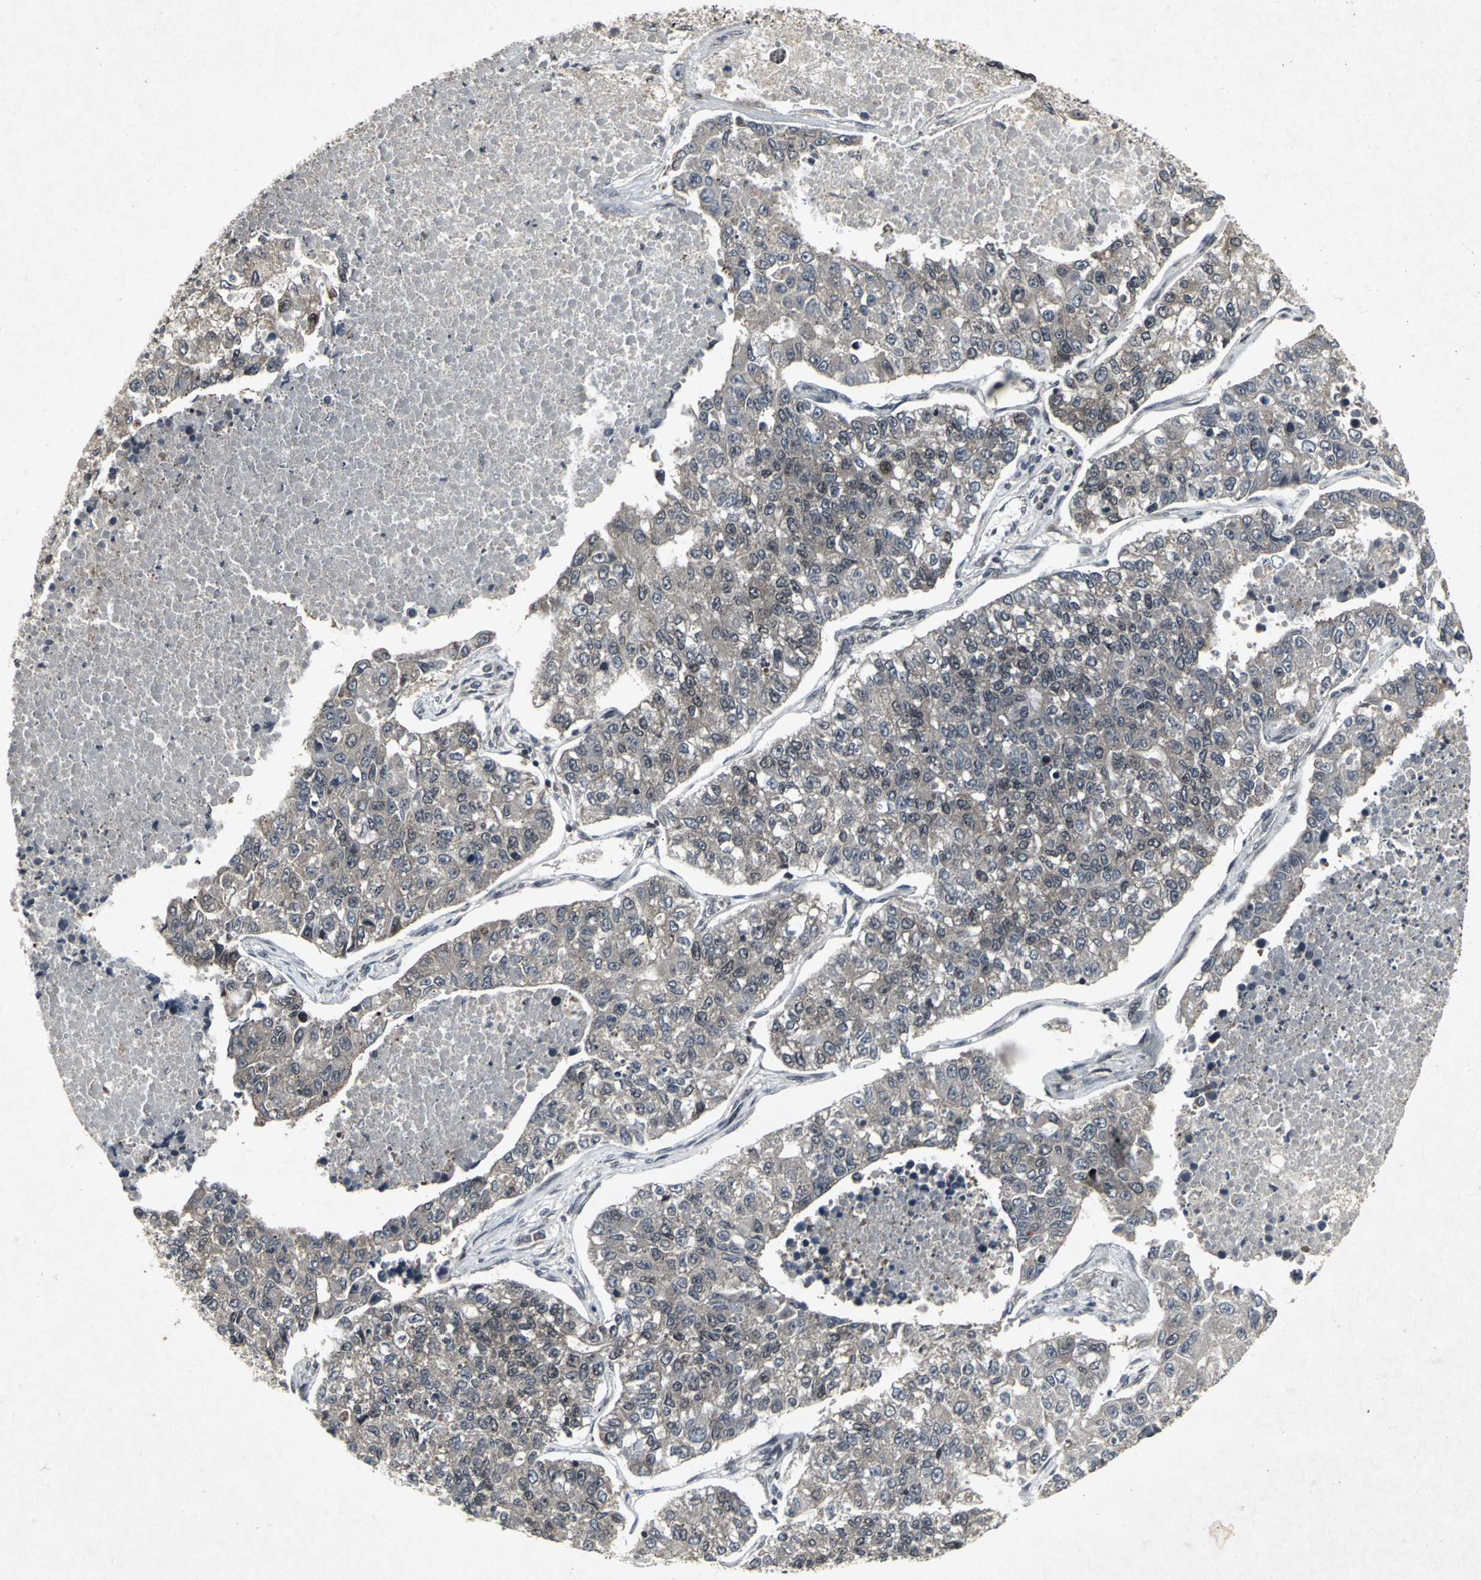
{"staining": {"intensity": "weak", "quantity": "<25%", "location": "cytoplasmic/membranous"}, "tissue": "lung cancer", "cell_type": "Tumor cells", "image_type": "cancer", "snomed": [{"axis": "morphology", "description": "Adenocarcinoma, NOS"}, {"axis": "topography", "description": "Lung"}], "caption": "Tumor cells are negative for protein expression in human adenocarcinoma (lung). Nuclei are stained in blue.", "gene": "SH2B3", "patient": {"sex": "male", "age": 49}}